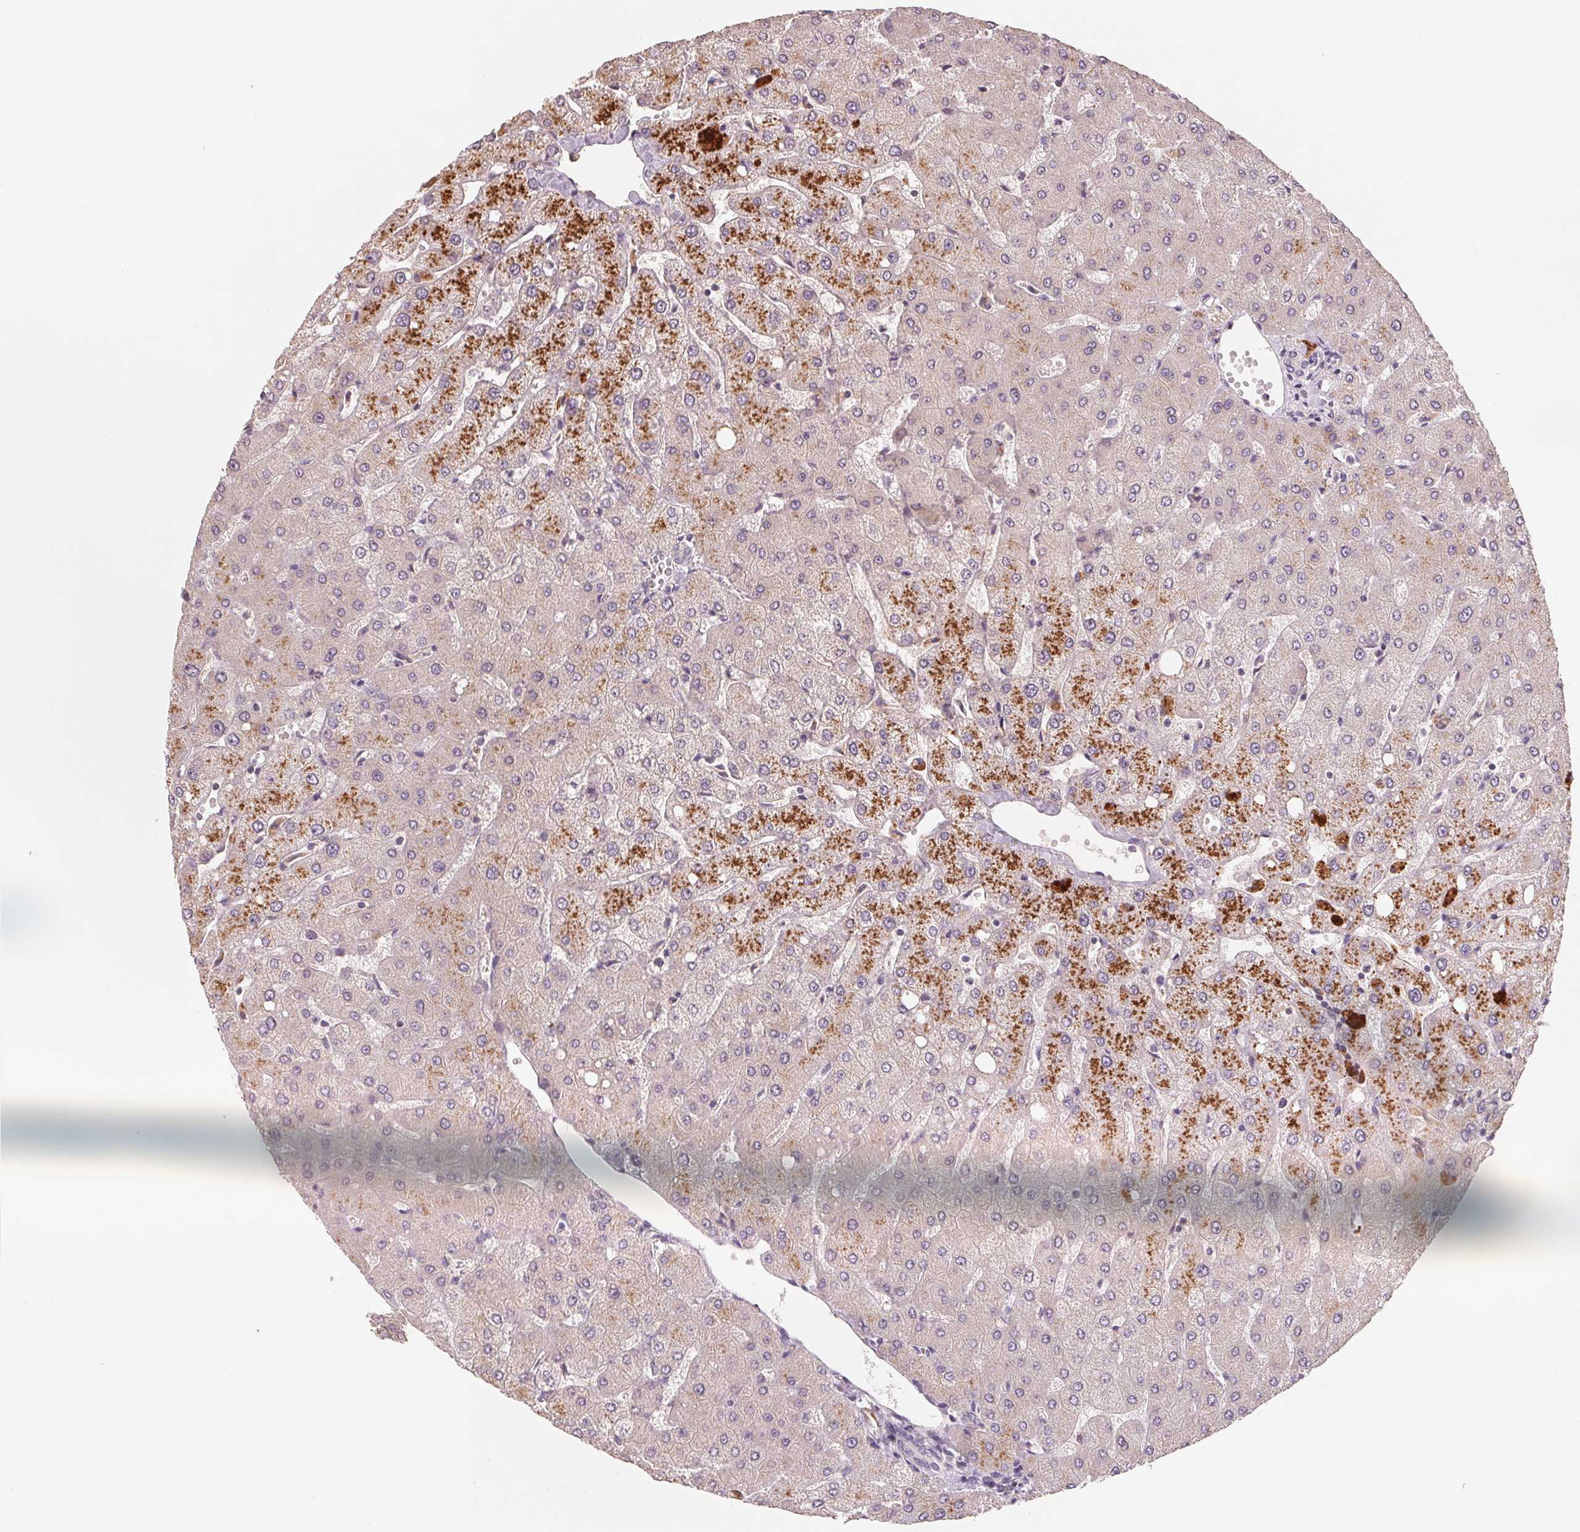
{"staining": {"intensity": "moderate", "quantity": "<25%", "location": "cytoplasmic/membranous"}, "tissue": "liver", "cell_type": "Cholangiocytes", "image_type": "normal", "snomed": [{"axis": "morphology", "description": "Normal tissue, NOS"}, {"axis": "topography", "description": "Liver"}], "caption": "IHC of normal human liver exhibits low levels of moderate cytoplasmic/membranous positivity in about <25% of cholangiocytes.", "gene": "AQP8", "patient": {"sex": "female", "age": 54}}